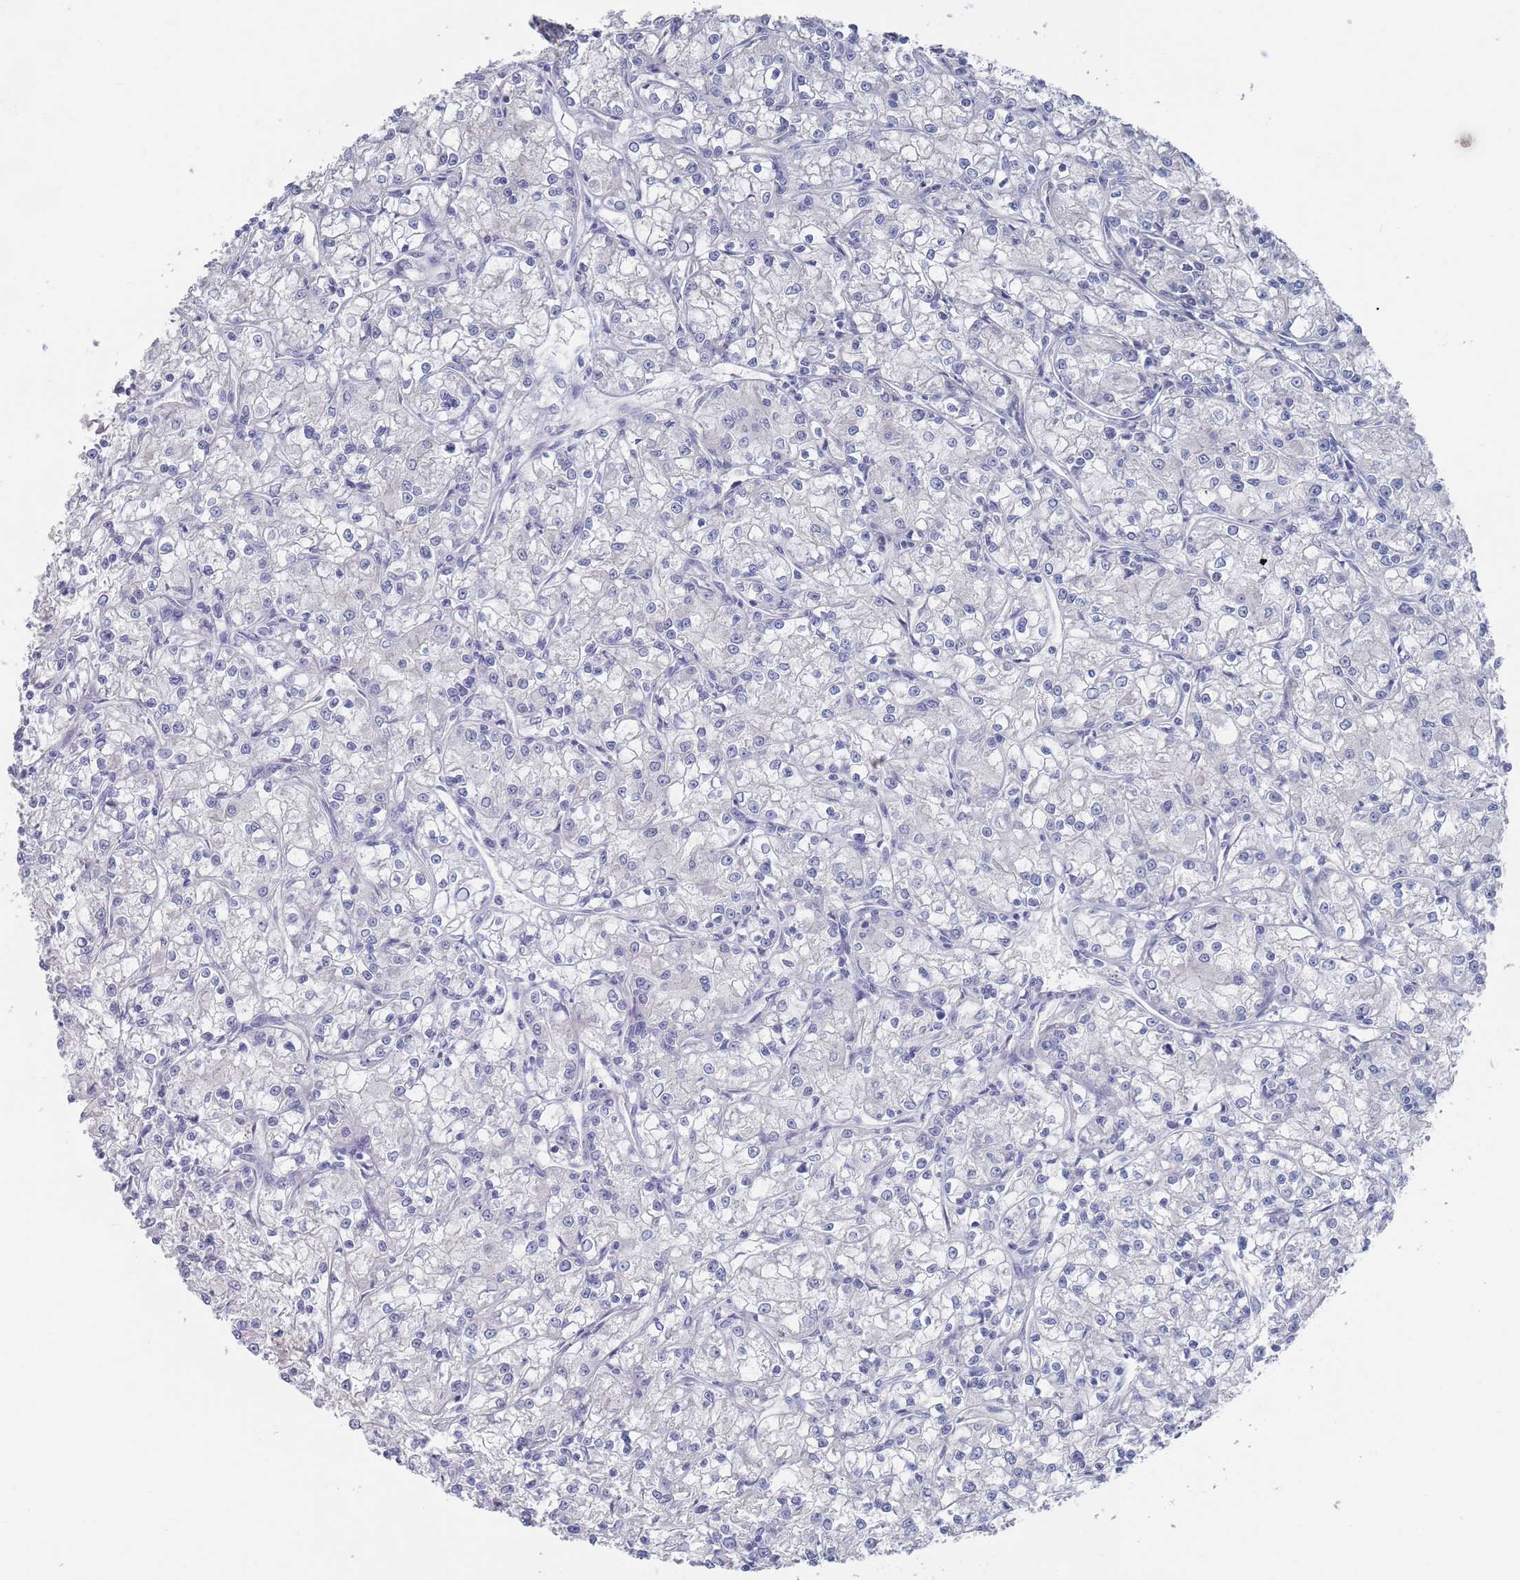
{"staining": {"intensity": "negative", "quantity": "none", "location": "none"}, "tissue": "renal cancer", "cell_type": "Tumor cells", "image_type": "cancer", "snomed": [{"axis": "morphology", "description": "Adenocarcinoma, NOS"}, {"axis": "topography", "description": "Kidney"}], "caption": "Human renal cancer (adenocarcinoma) stained for a protein using immunohistochemistry demonstrates no expression in tumor cells.", "gene": "TMCO3", "patient": {"sex": "female", "age": 59}}